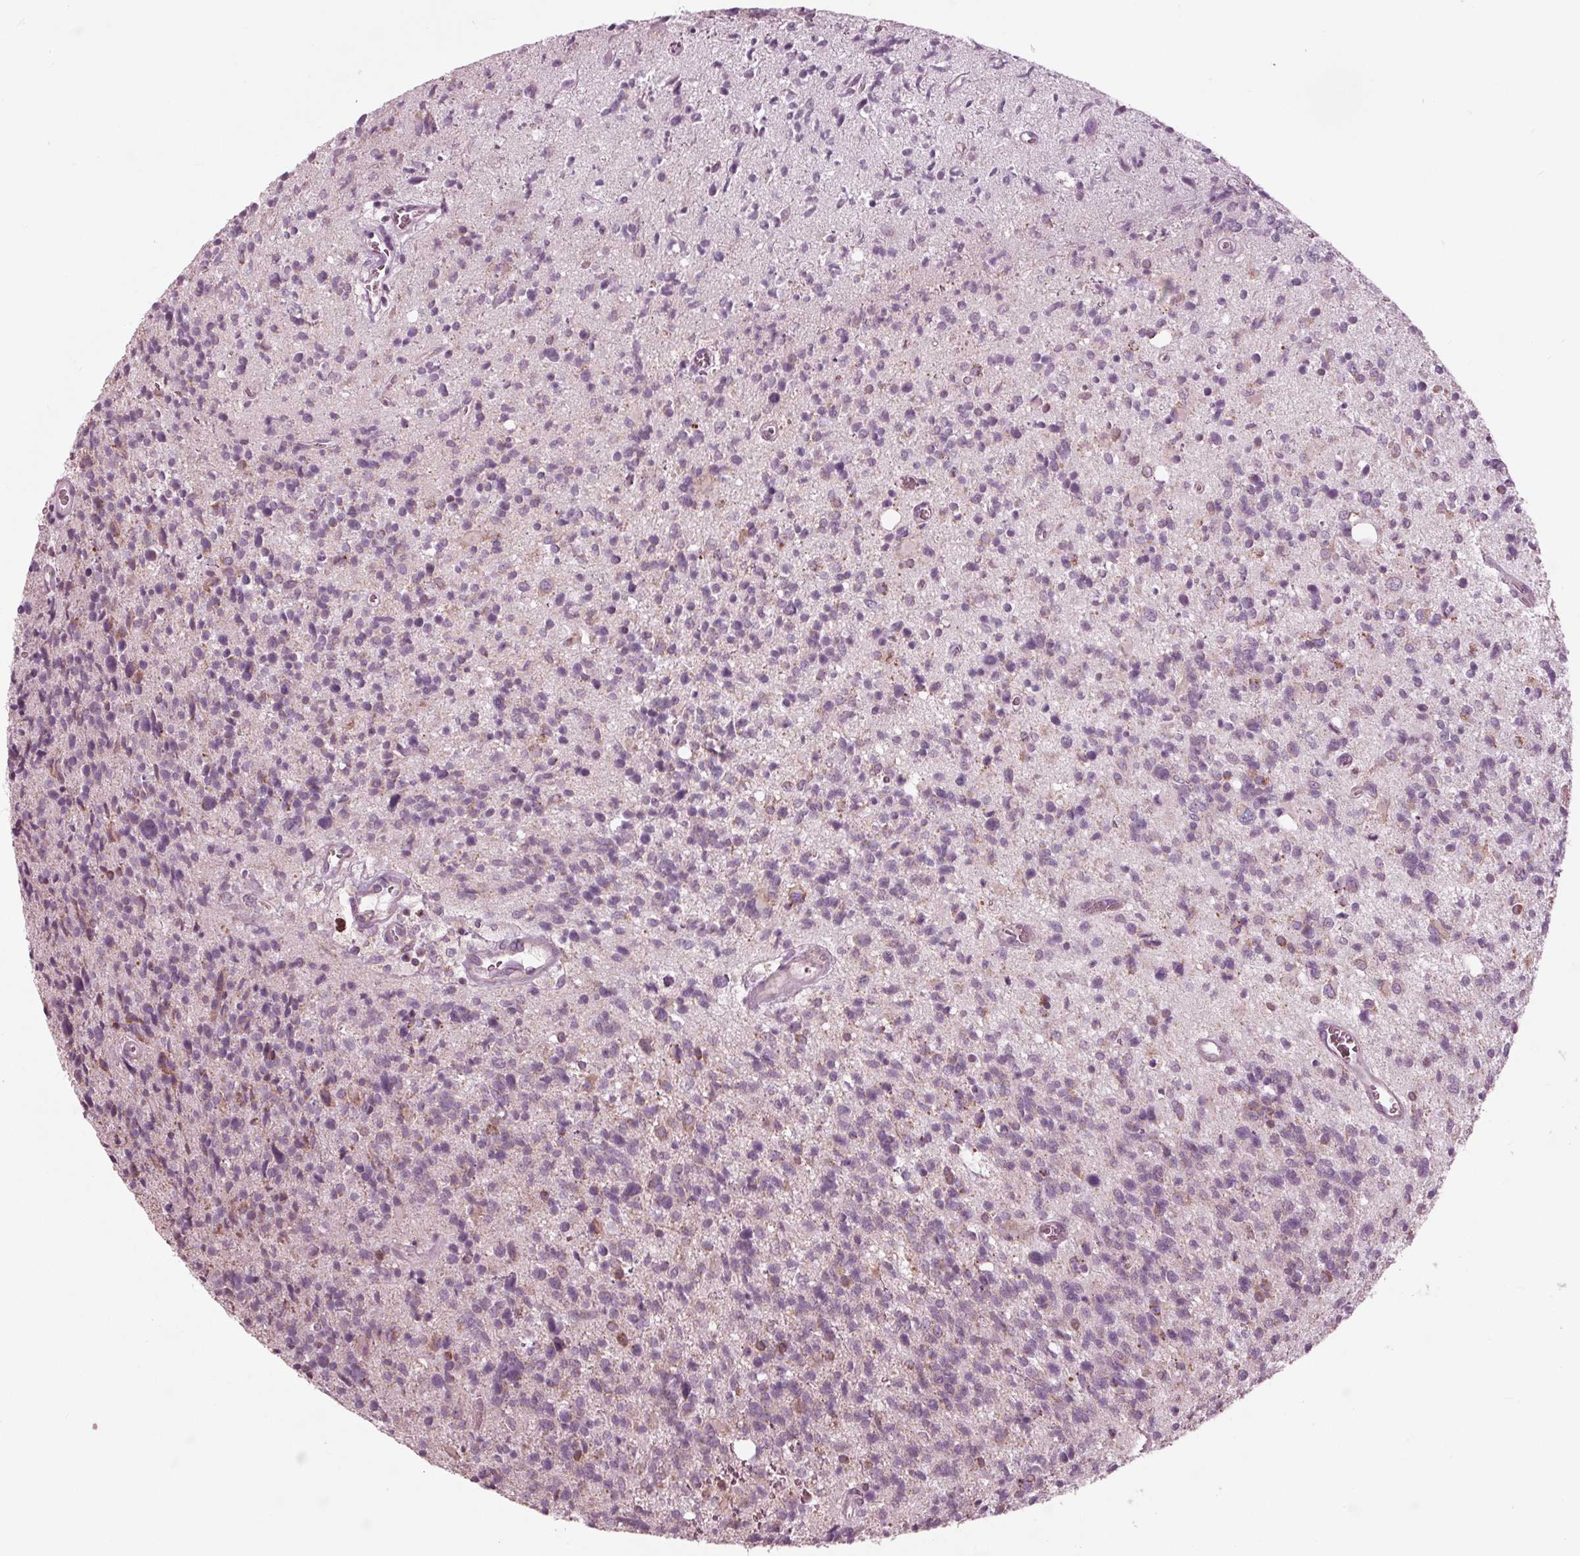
{"staining": {"intensity": "weak", "quantity": "<25%", "location": "cytoplasmic/membranous"}, "tissue": "glioma", "cell_type": "Tumor cells", "image_type": "cancer", "snomed": [{"axis": "morphology", "description": "Glioma, malignant, High grade"}, {"axis": "topography", "description": "Brain"}], "caption": "Glioma stained for a protein using IHC shows no positivity tumor cells.", "gene": "CLN6", "patient": {"sex": "male", "age": 29}}